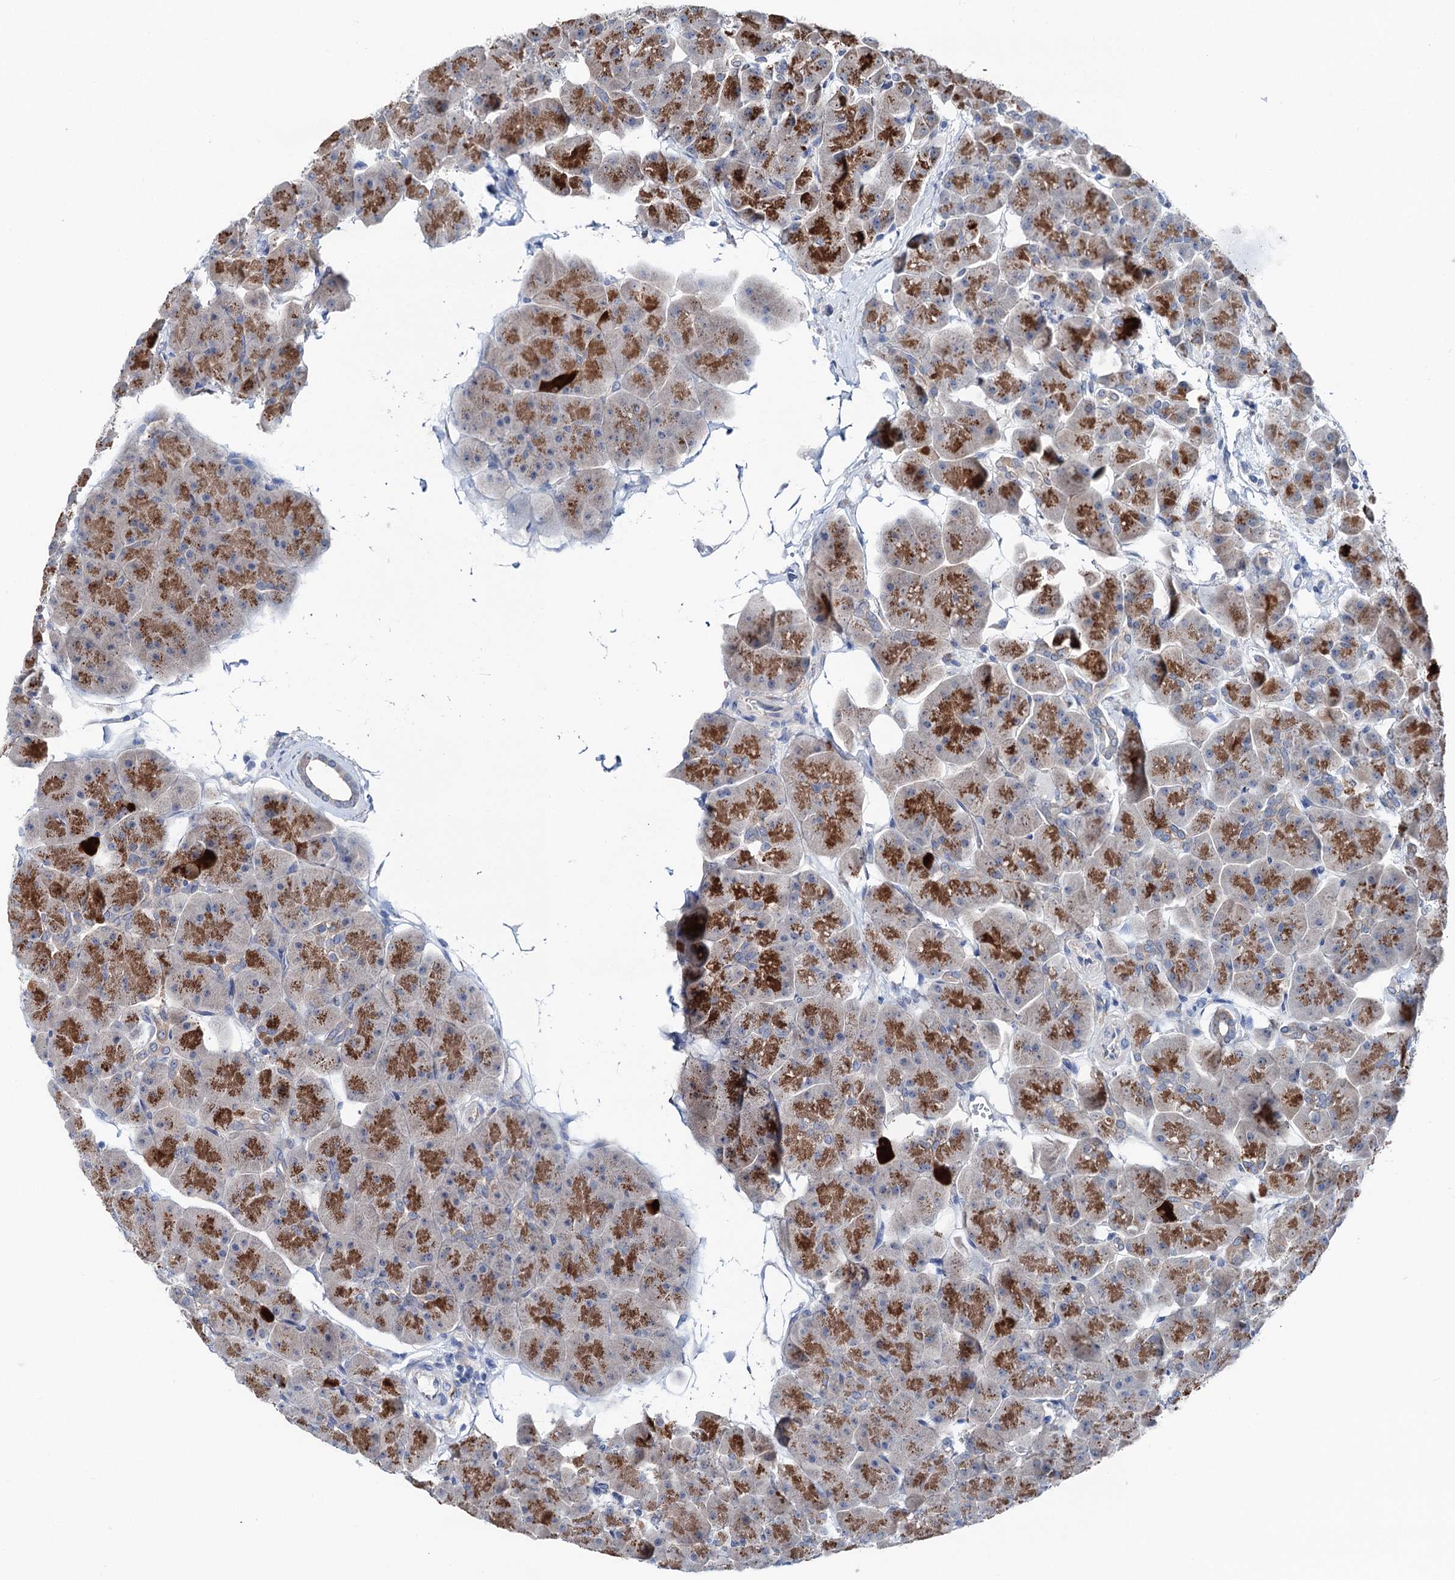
{"staining": {"intensity": "strong", "quantity": ">75%", "location": "cytoplasmic/membranous"}, "tissue": "pancreas", "cell_type": "Exocrine glandular cells", "image_type": "normal", "snomed": [{"axis": "morphology", "description": "Normal tissue, NOS"}, {"axis": "topography", "description": "Pancreas"}], "caption": "A brown stain highlights strong cytoplasmic/membranous positivity of a protein in exocrine glandular cells of benign pancreas. (DAB (3,3'-diaminobenzidine) = brown stain, brightfield microscopy at high magnification).", "gene": "SHROOM1", "patient": {"sex": "male", "age": 66}}